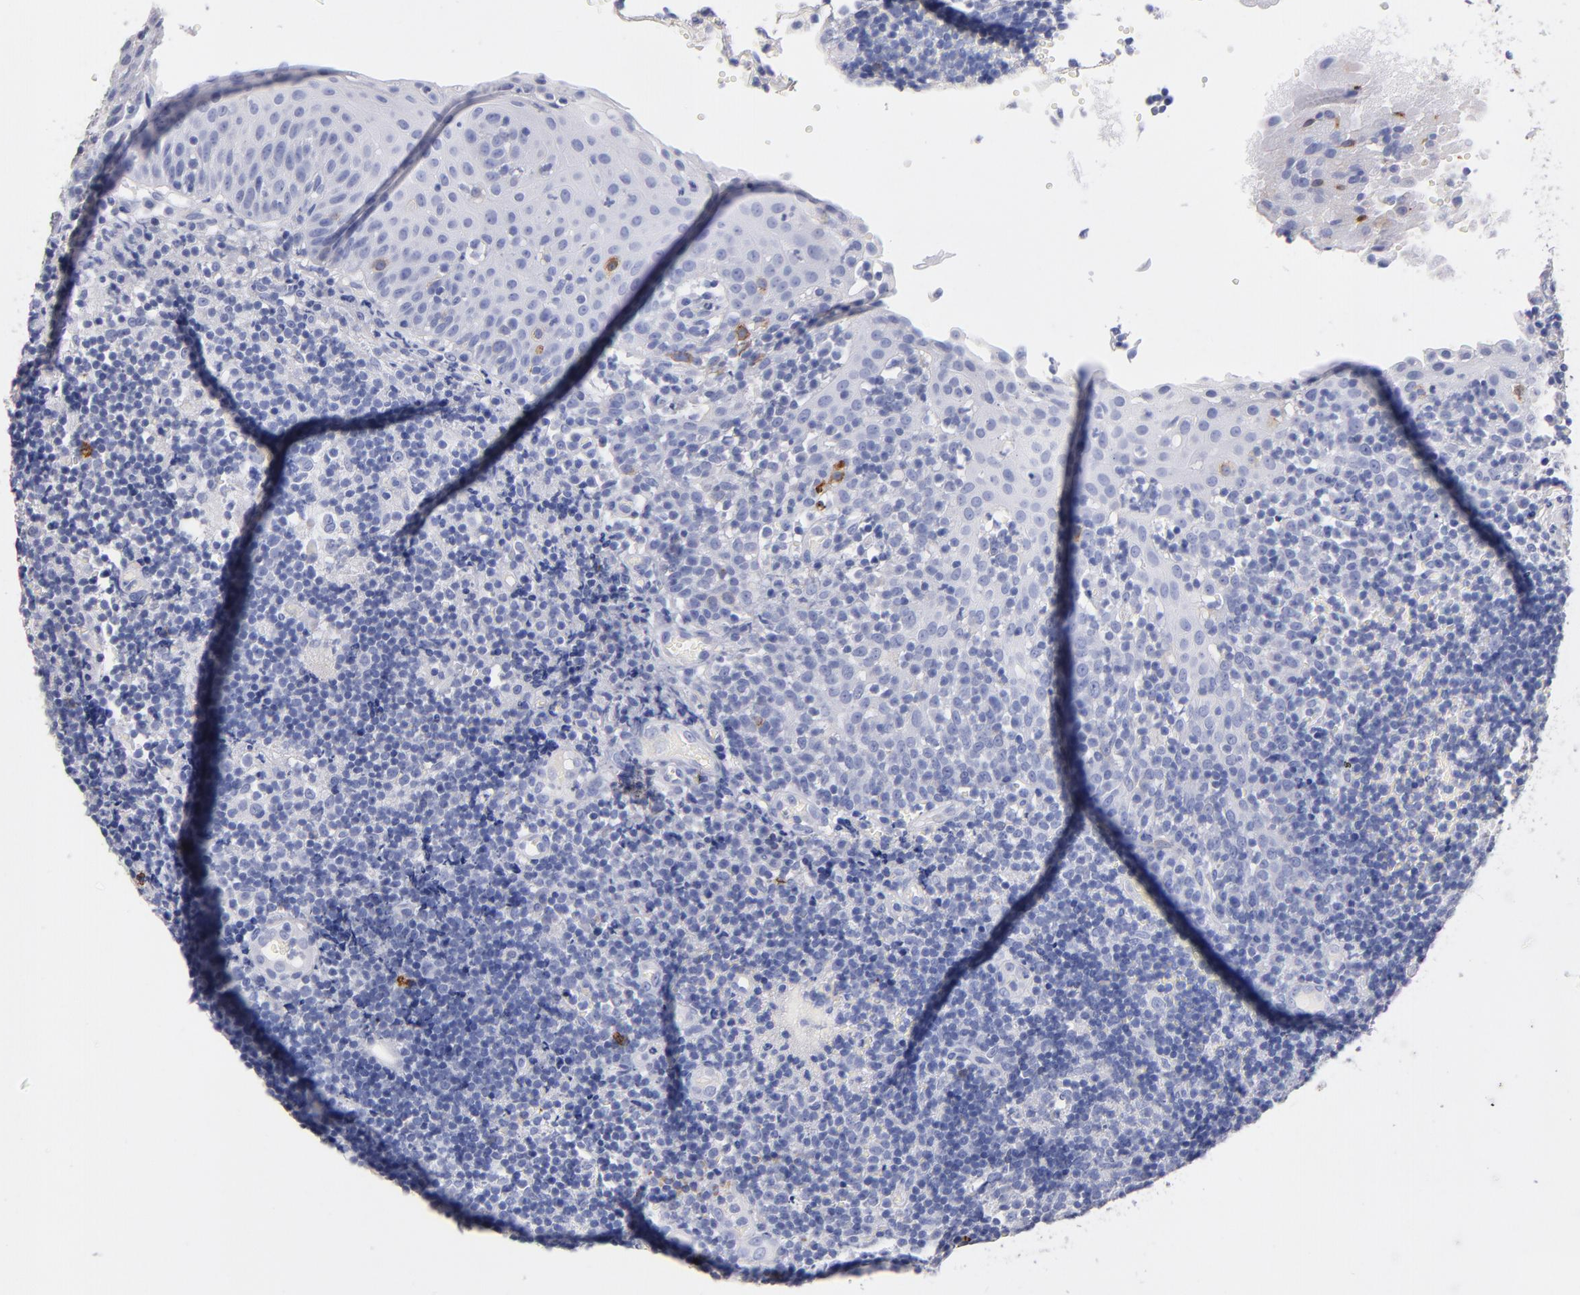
{"staining": {"intensity": "negative", "quantity": "none", "location": "none"}, "tissue": "tonsil", "cell_type": "Germinal center cells", "image_type": "normal", "snomed": [{"axis": "morphology", "description": "Normal tissue, NOS"}, {"axis": "topography", "description": "Tonsil"}], "caption": "Image shows no significant protein staining in germinal center cells of unremarkable tonsil.", "gene": "KIT", "patient": {"sex": "female", "age": 40}}